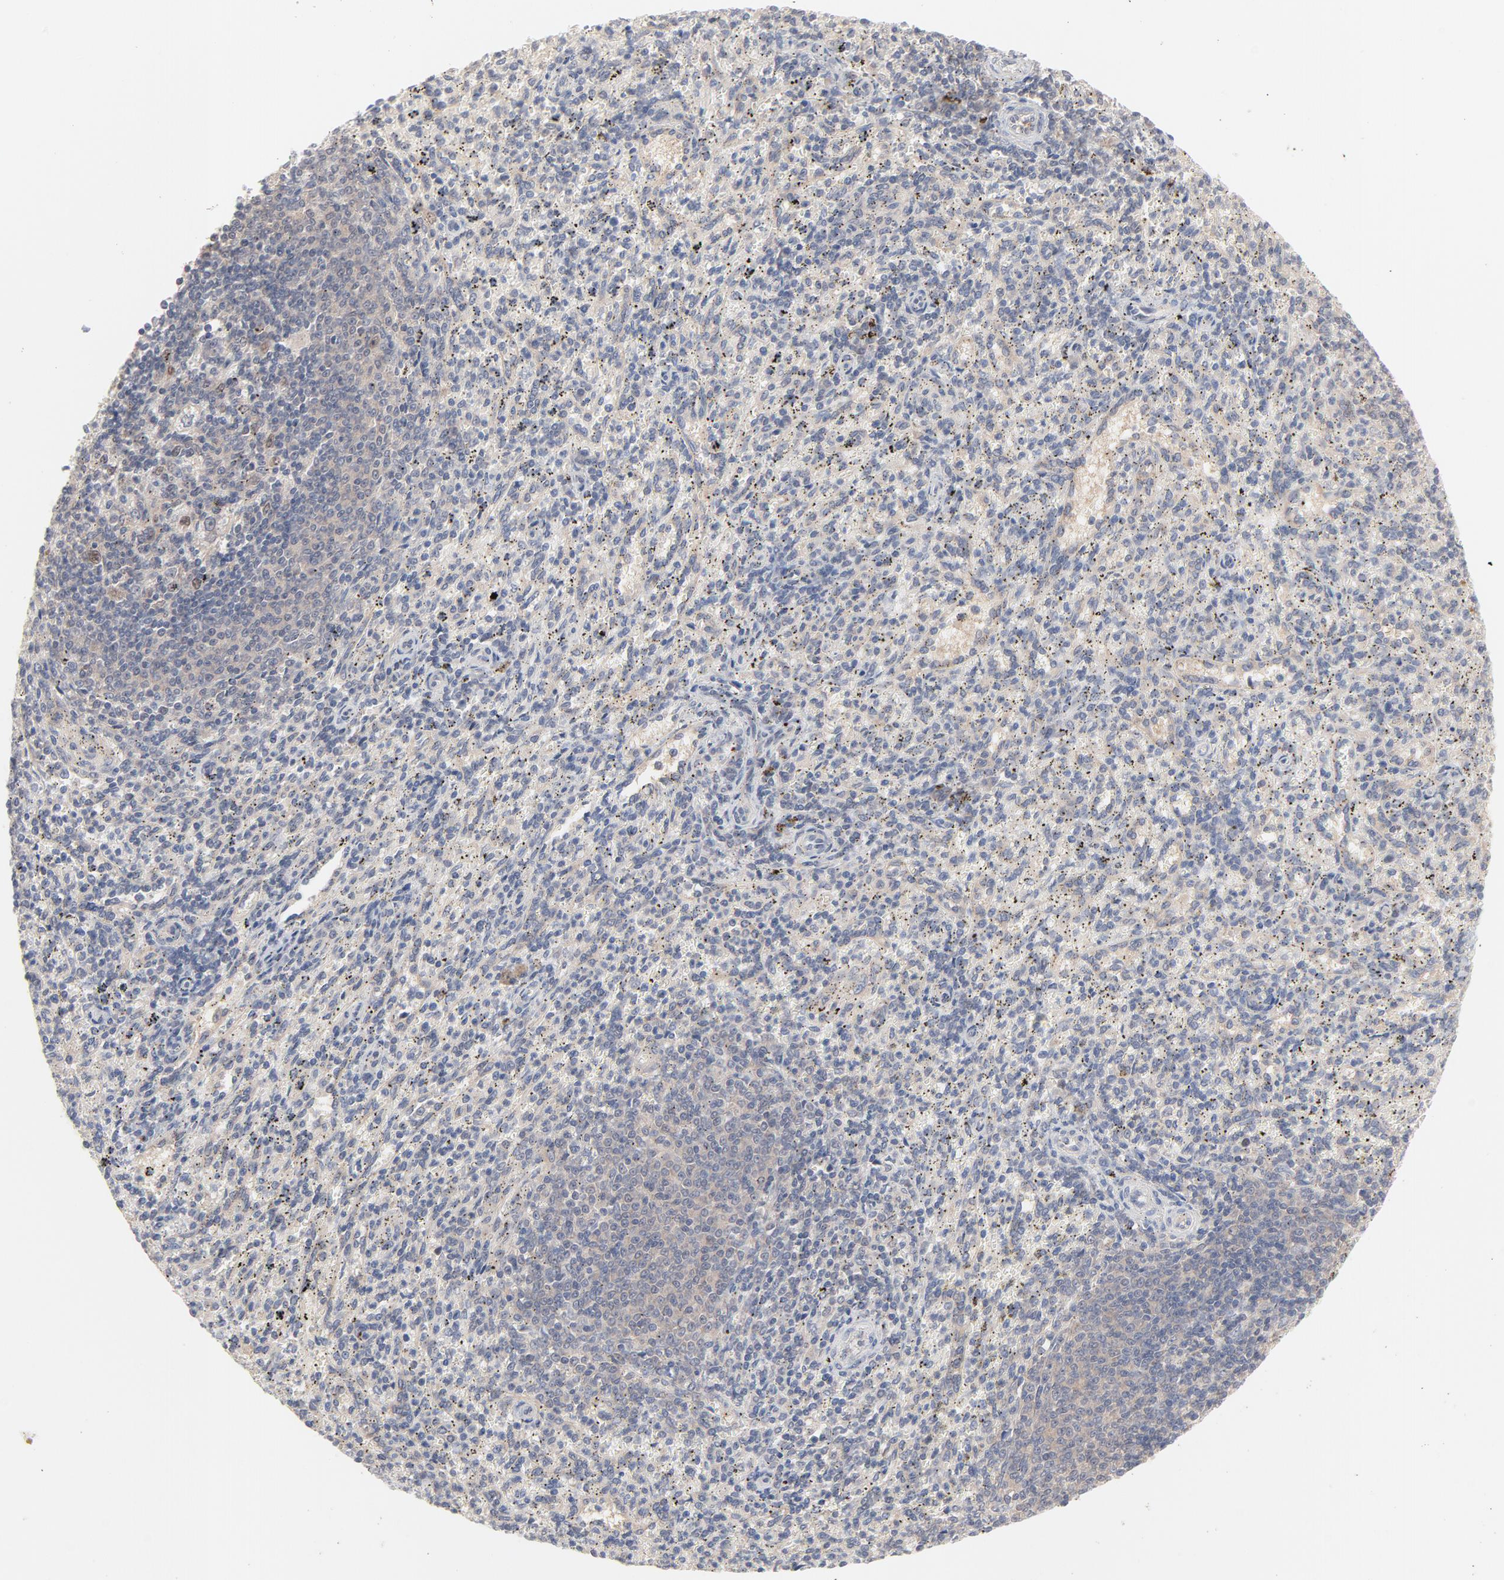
{"staining": {"intensity": "negative", "quantity": "none", "location": "none"}, "tissue": "spleen", "cell_type": "Cells in red pulp", "image_type": "normal", "snomed": [{"axis": "morphology", "description": "Normal tissue, NOS"}, {"axis": "topography", "description": "Spleen"}], "caption": "This histopathology image is of normal spleen stained with immunohistochemistry (IHC) to label a protein in brown with the nuclei are counter-stained blue. There is no staining in cells in red pulp. (Brightfield microscopy of DAB (3,3'-diaminobenzidine) immunohistochemistry (IHC) at high magnification).", "gene": "UBL4A", "patient": {"sex": "female", "age": 10}}